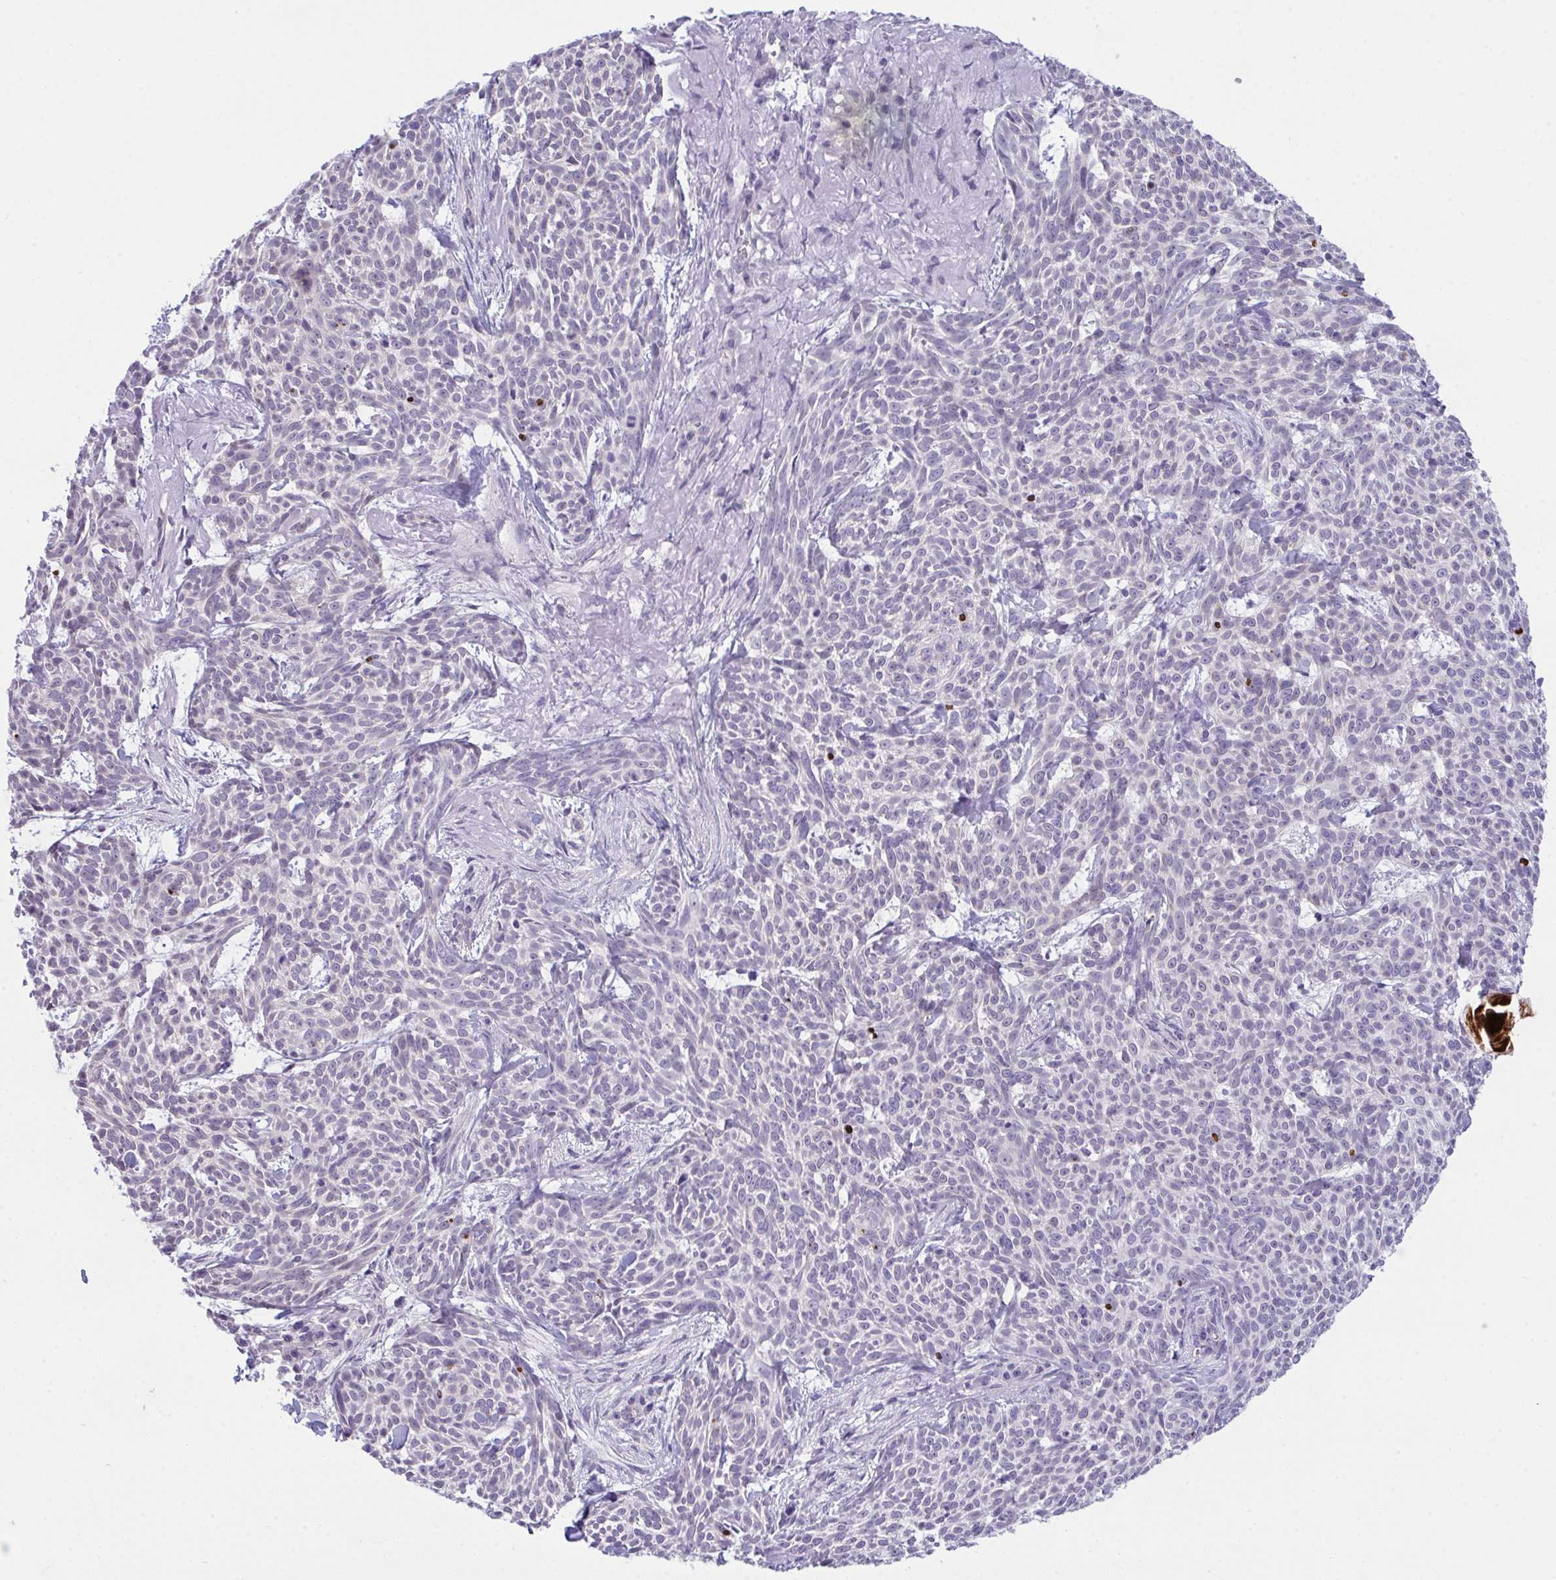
{"staining": {"intensity": "negative", "quantity": "none", "location": "none"}, "tissue": "skin cancer", "cell_type": "Tumor cells", "image_type": "cancer", "snomed": [{"axis": "morphology", "description": "Basal cell carcinoma"}, {"axis": "topography", "description": "Skin"}], "caption": "An image of human skin cancer (basal cell carcinoma) is negative for staining in tumor cells.", "gene": "ATP6V0D2", "patient": {"sex": "female", "age": 93}}